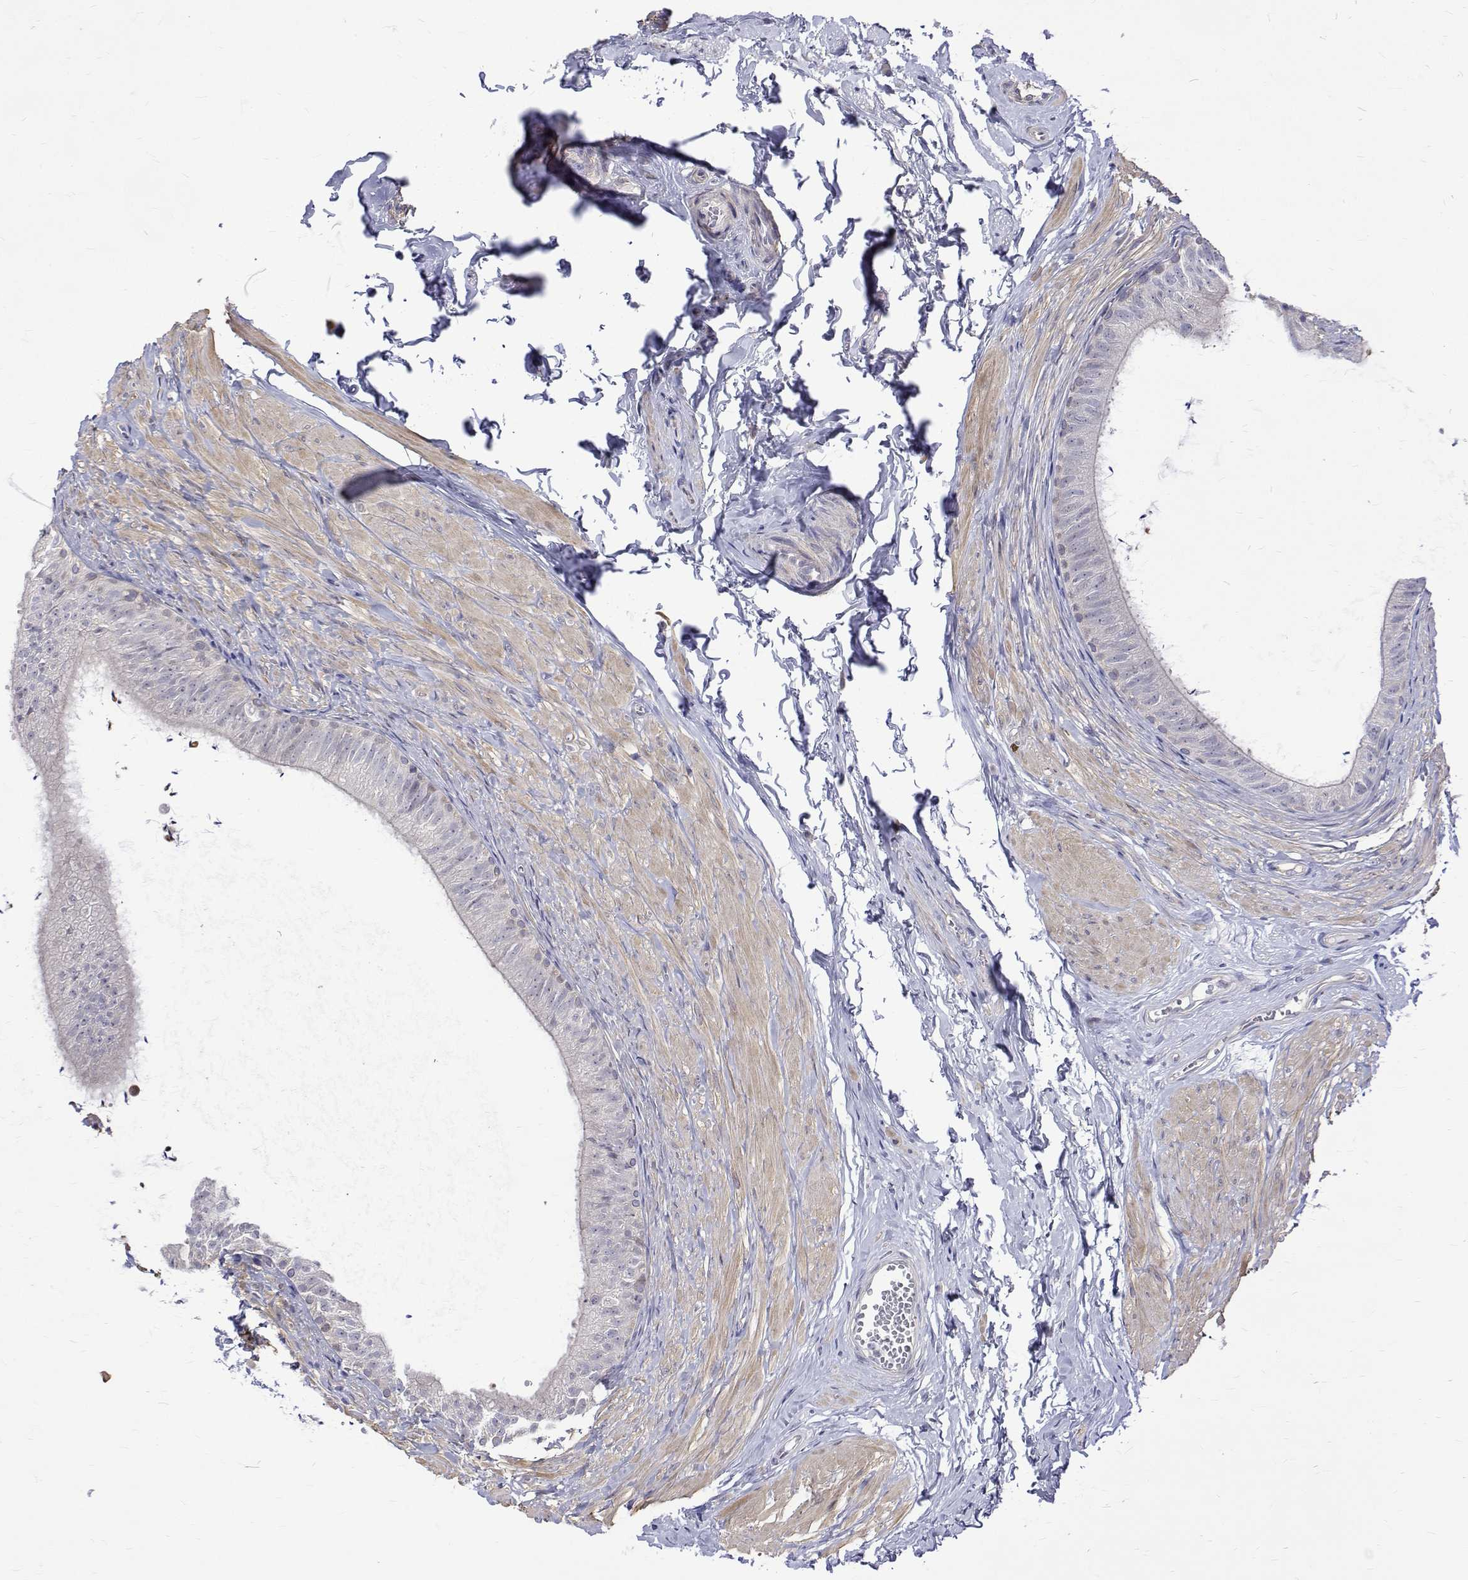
{"staining": {"intensity": "negative", "quantity": "none", "location": "none"}, "tissue": "epididymis", "cell_type": "Glandular cells", "image_type": "normal", "snomed": [{"axis": "morphology", "description": "Normal tissue, NOS"}, {"axis": "topography", "description": "Epididymis, spermatic cord, NOS"}, {"axis": "topography", "description": "Epididymis"}, {"axis": "topography", "description": "Peripheral nerve tissue"}], "caption": "The image exhibits no significant expression in glandular cells of epididymis. (Stains: DAB (3,3'-diaminobenzidine) IHC with hematoxylin counter stain, Microscopy: brightfield microscopy at high magnification).", "gene": "PADI1", "patient": {"sex": "male", "age": 29}}